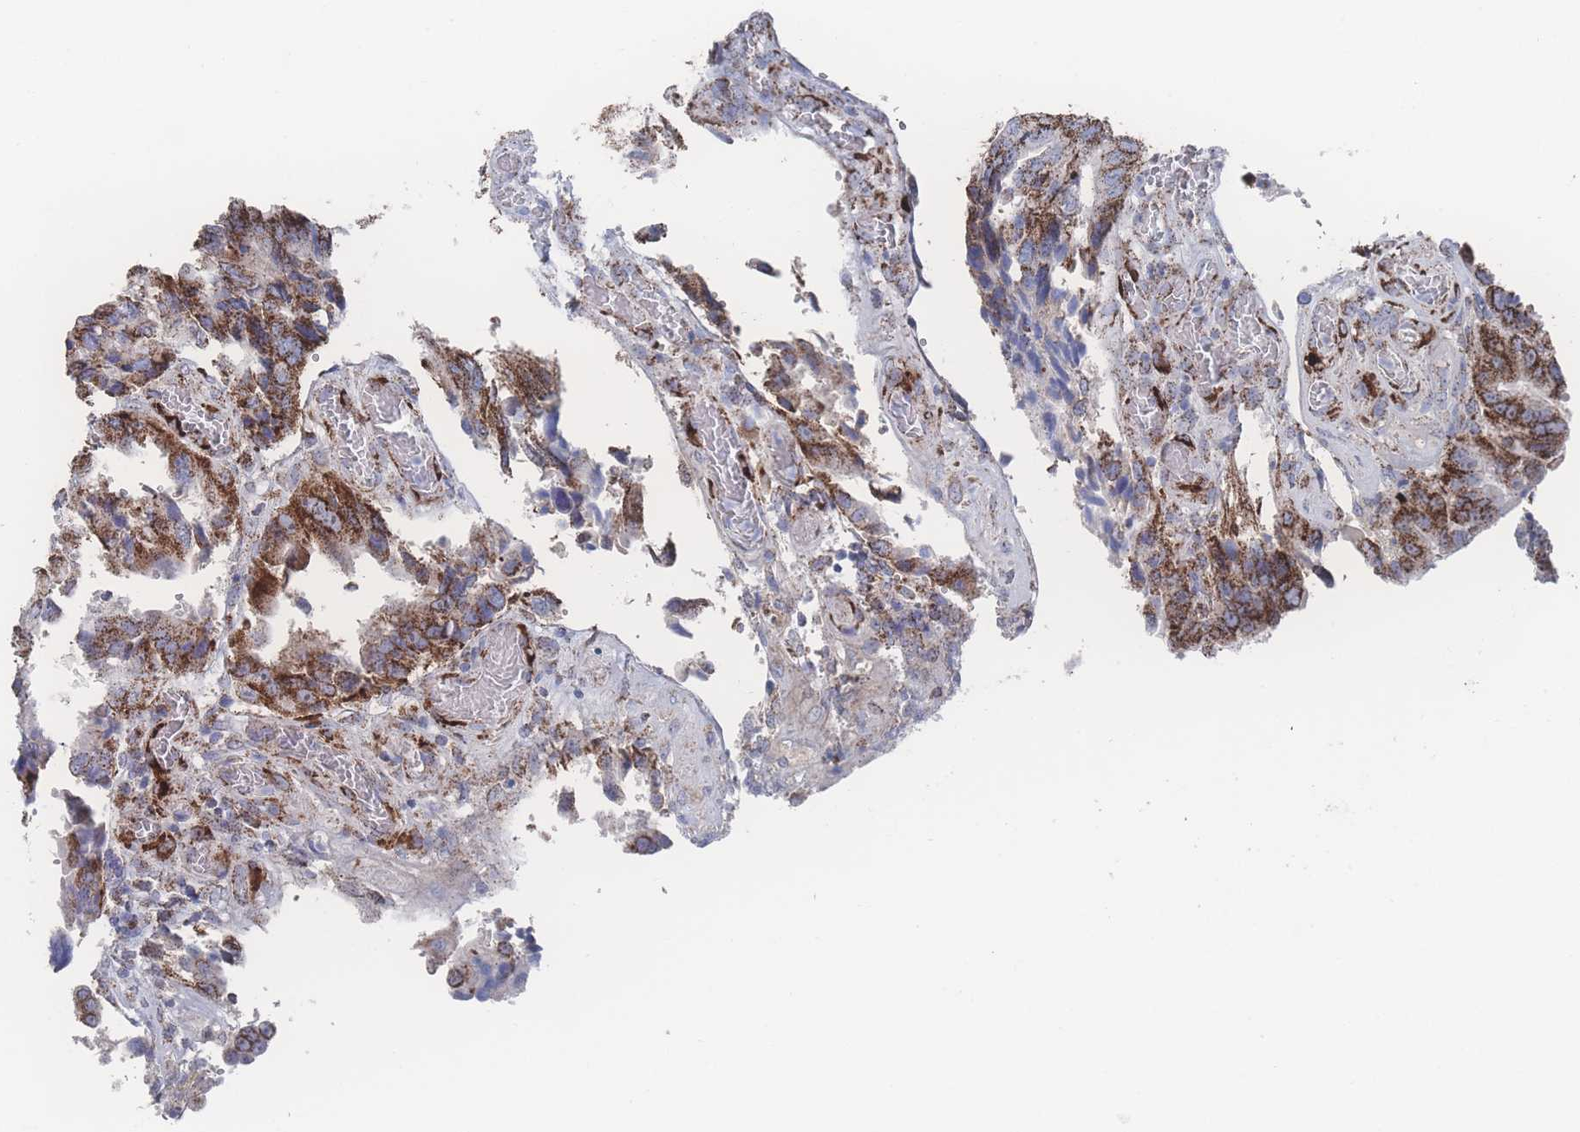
{"staining": {"intensity": "strong", "quantity": ">75%", "location": "cytoplasmic/membranous"}, "tissue": "colorectal cancer", "cell_type": "Tumor cells", "image_type": "cancer", "snomed": [{"axis": "morphology", "description": "Adenocarcinoma, NOS"}, {"axis": "topography", "description": "Colon"}], "caption": "Protein staining exhibits strong cytoplasmic/membranous expression in approximately >75% of tumor cells in adenocarcinoma (colorectal).", "gene": "PEX14", "patient": {"sex": "male", "age": 84}}